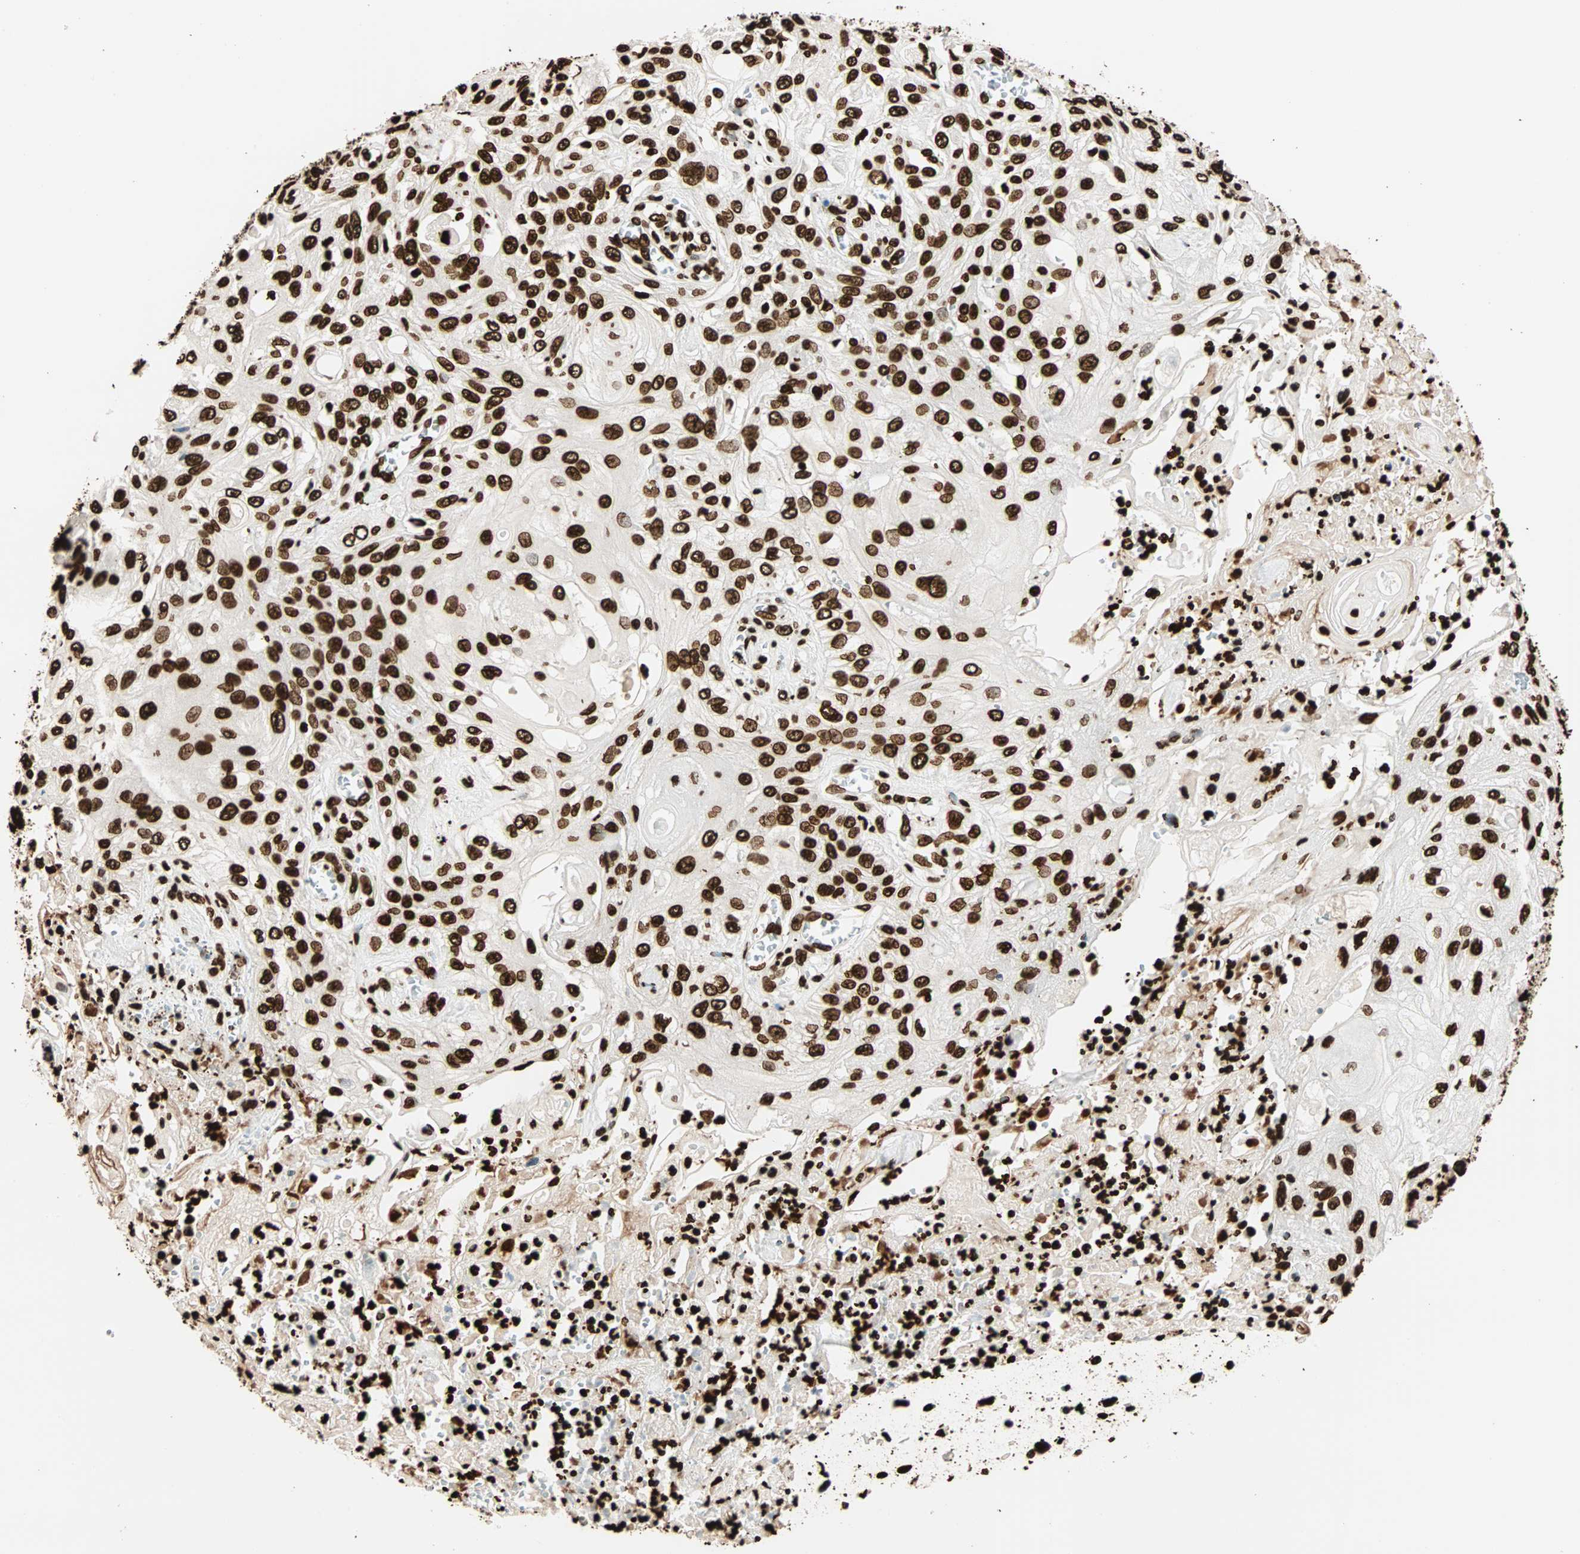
{"staining": {"intensity": "strong", "quantity": ">75%", "location": "nuclear"}, "tissue": "skin cancer", "cell_type": "Tumor cells", "image_type": "cancer", "snomed": [{"axis": "morphology", "description": "Squamous cell carcinoma, NOS"}, {"axis": "morphology", "description": "Squamous cell carcinoma, metastatic, NOS"}, {"axis": "topography", "description": "Skin"}, {"axis": "topography", "description": "Lymph node"}], "caption": "Skin cancer was stained to show a protein in brown. There is high levels of strong nuclear staining in about >75% of tumor cells.", "gene": "GLI2", "patient": {"sex": "male", "age": 75}}